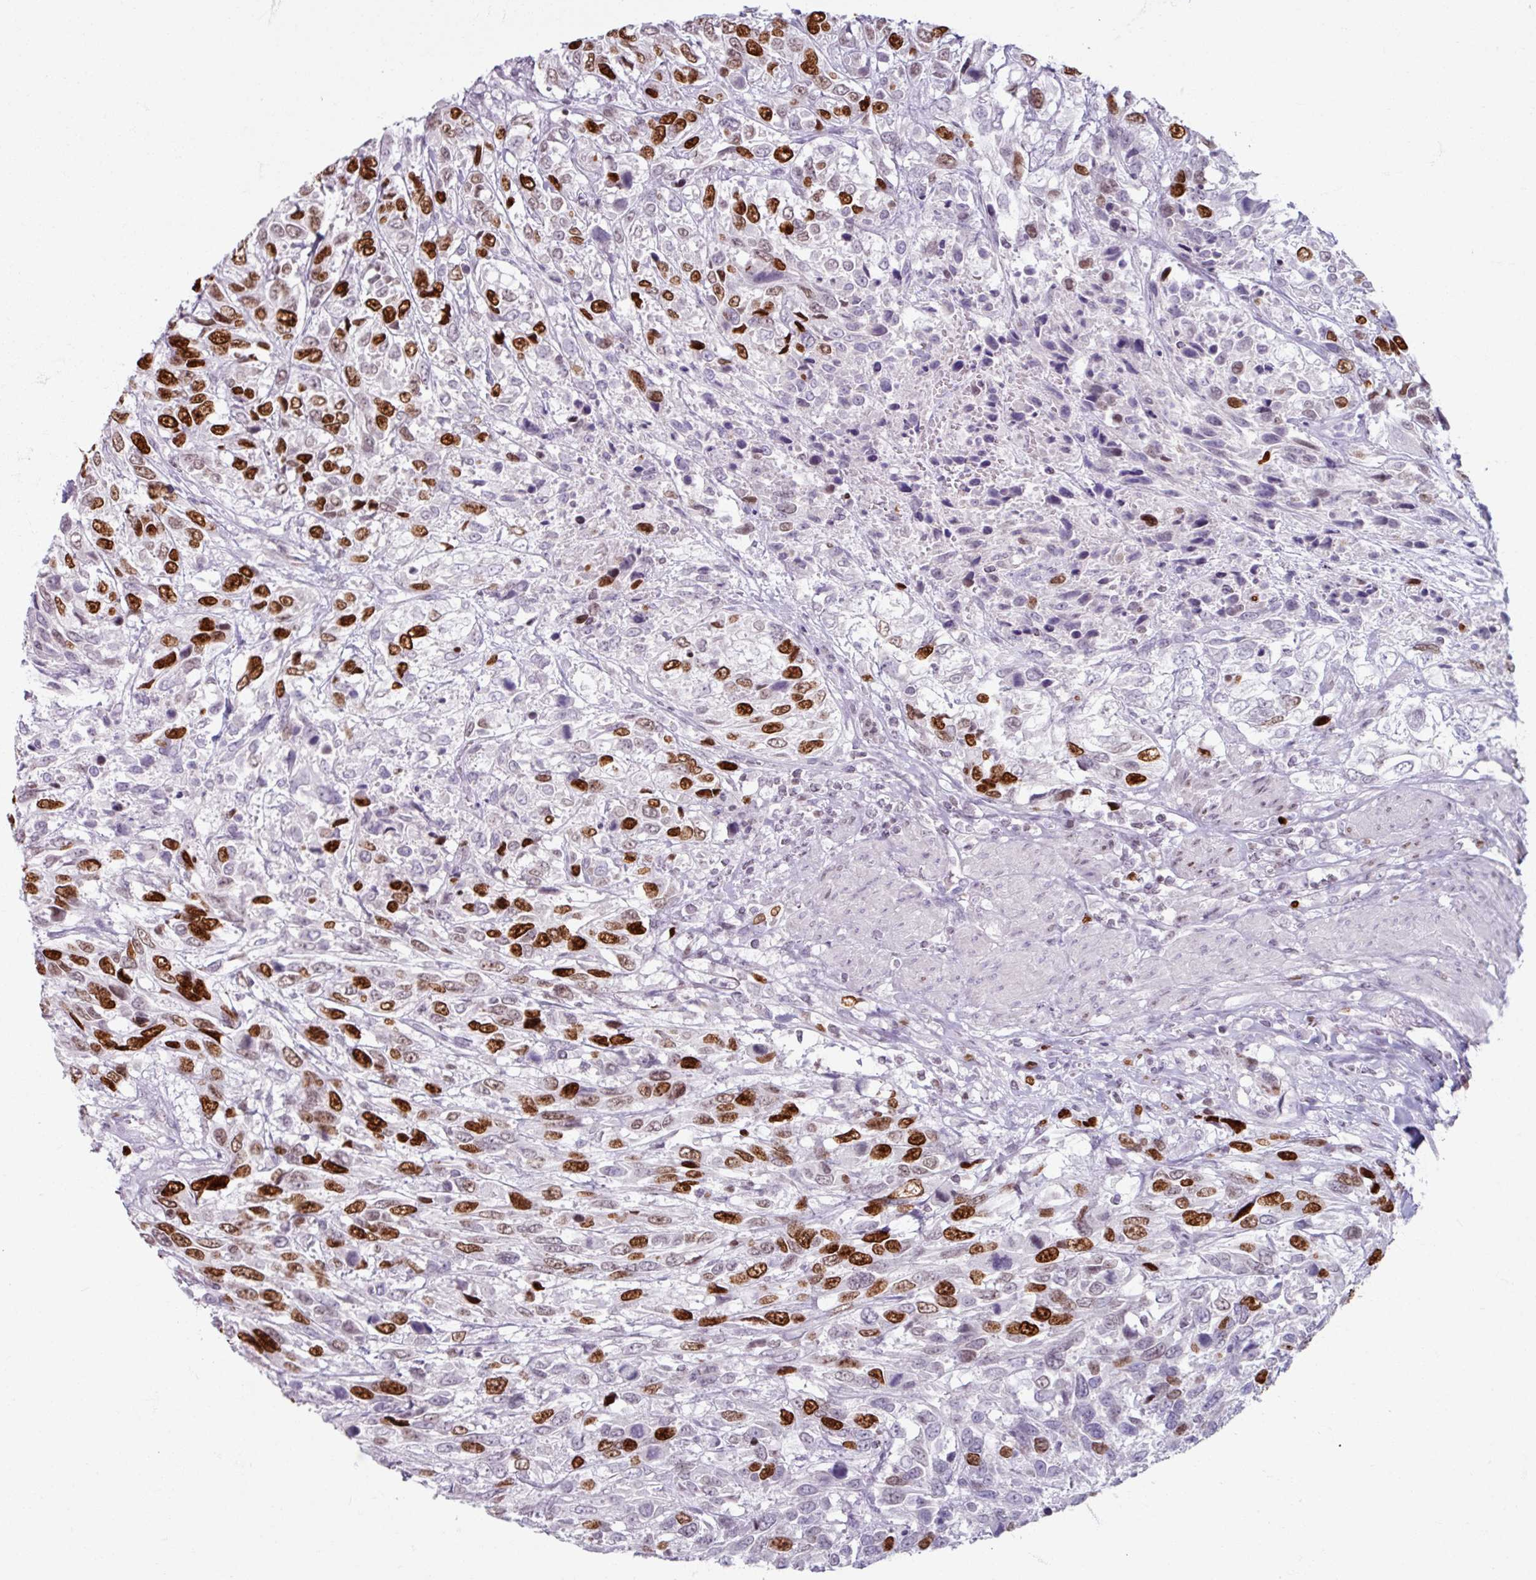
{"staining": {"intensity": "strong", "quantity": "25%-75%", "location": "nuclear"}, "tissue": "urothelial cancer", "cell_type": "Tumor cells", "image_type": "cancer", "snomed": [{"axis": "morphology", "description": "Urothelial carcinoma, High grade"}, {"axis": "topography", "description": "Urinary bladder"}], "caption": "Urothelial cancer stained for a protein reveals strong nuclear positivity in tumor cells. (brown staining indicates protein expression, while blue staining denotes nuclei).", "gene": "ATAD2", "patient": {"sex": "female", "age": 70}}